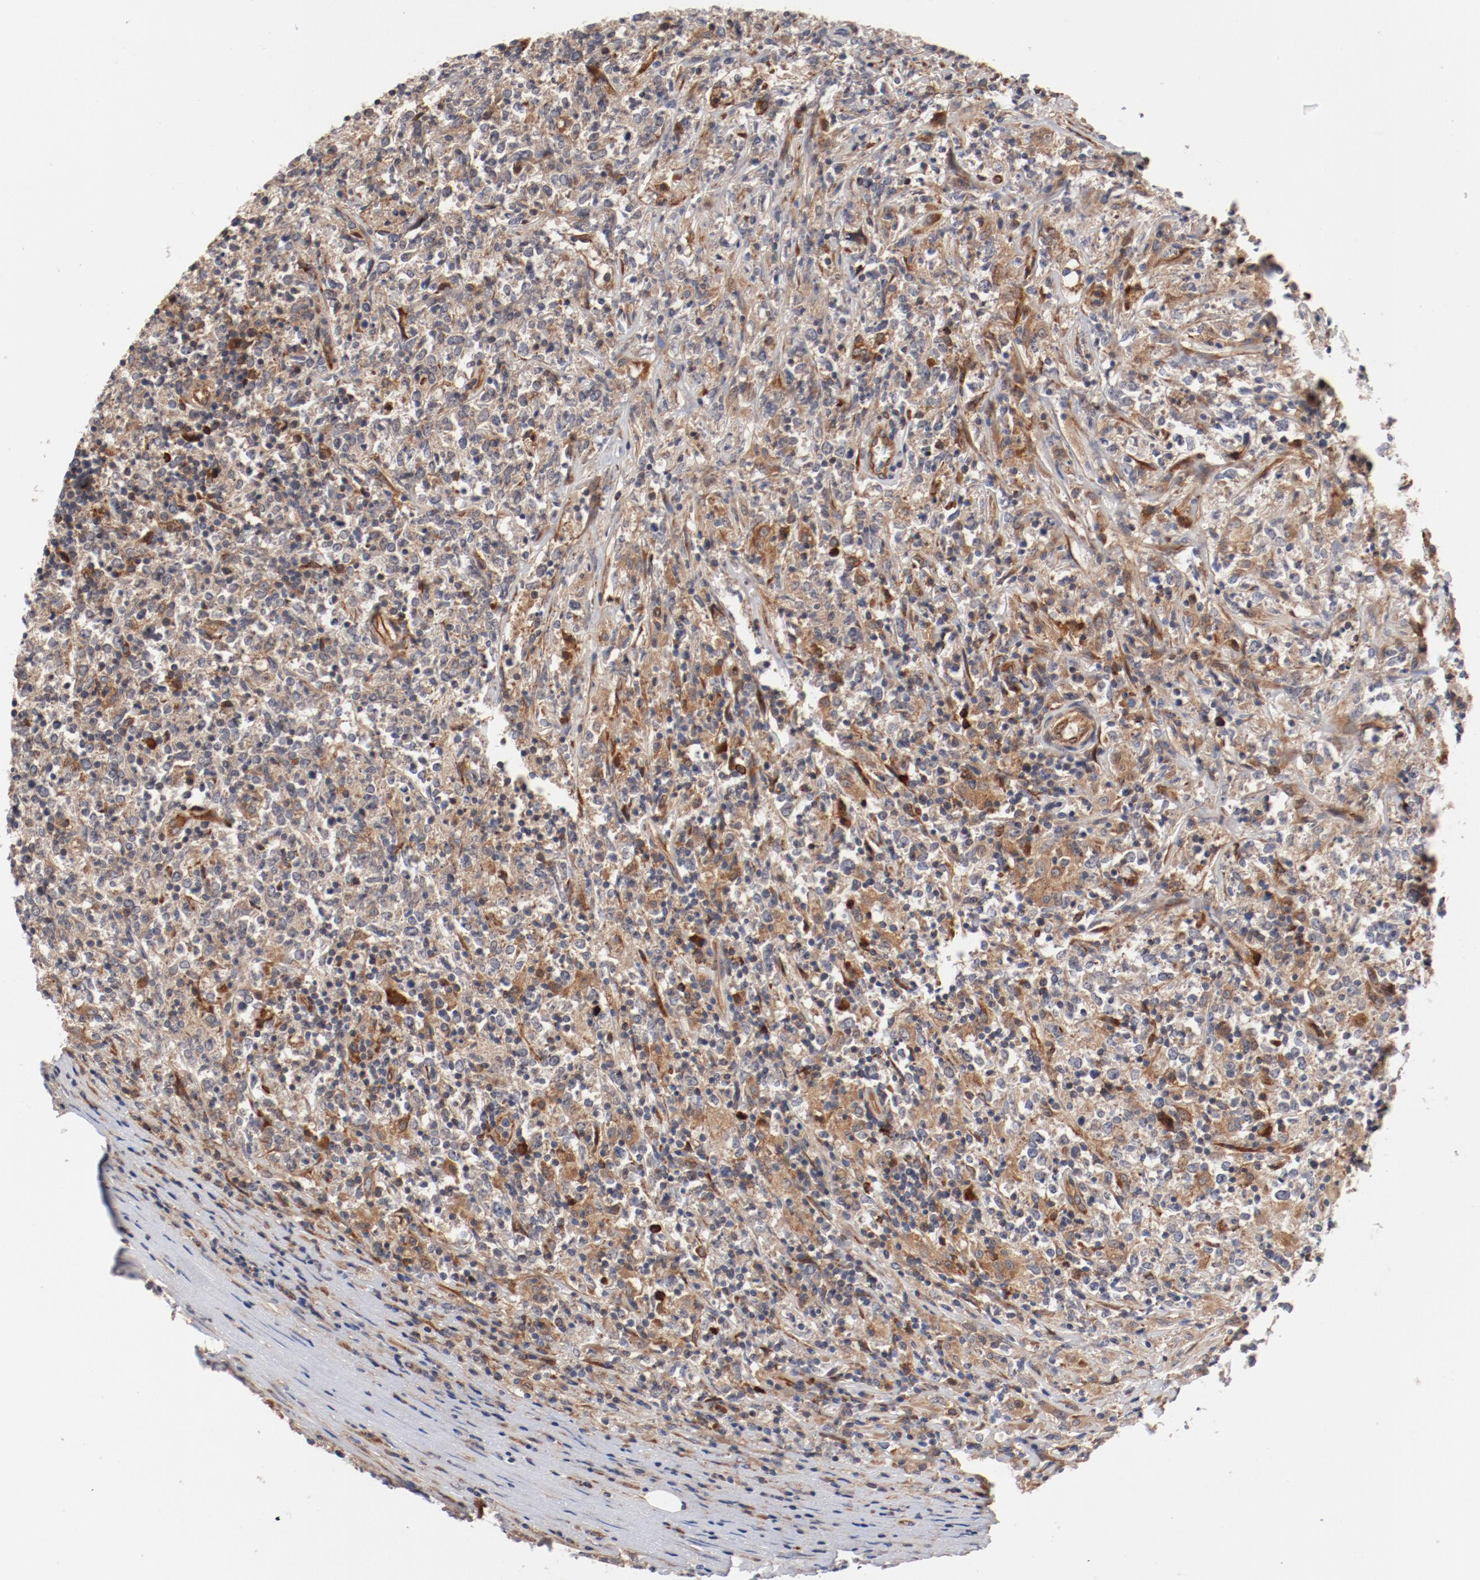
{"staining": {"intensity": "moderate", "quantity": ">75%", "location": "cytoplasmic/membranous"}, "tissue": "lymphoma", "cell_type": "Tumor cells", "image_type": "cancer", "snomed": [{"axis": "morphology", "description": "Malignant lymphoma, non-Hodgkin's type, High grade"}, {"axis": "topography", "description": "Lymph node"}], "caption": "Lymphoma was stained to show a protein in brown. There is medium levels of moderate cytoplasmic/membranous staining in approximately >75% of tumor cells. The protein is shown in brown color, while the nuclei are stained blue.", "gene": "PITPNM2", "patient": {"sex": "female", "age": 84}}